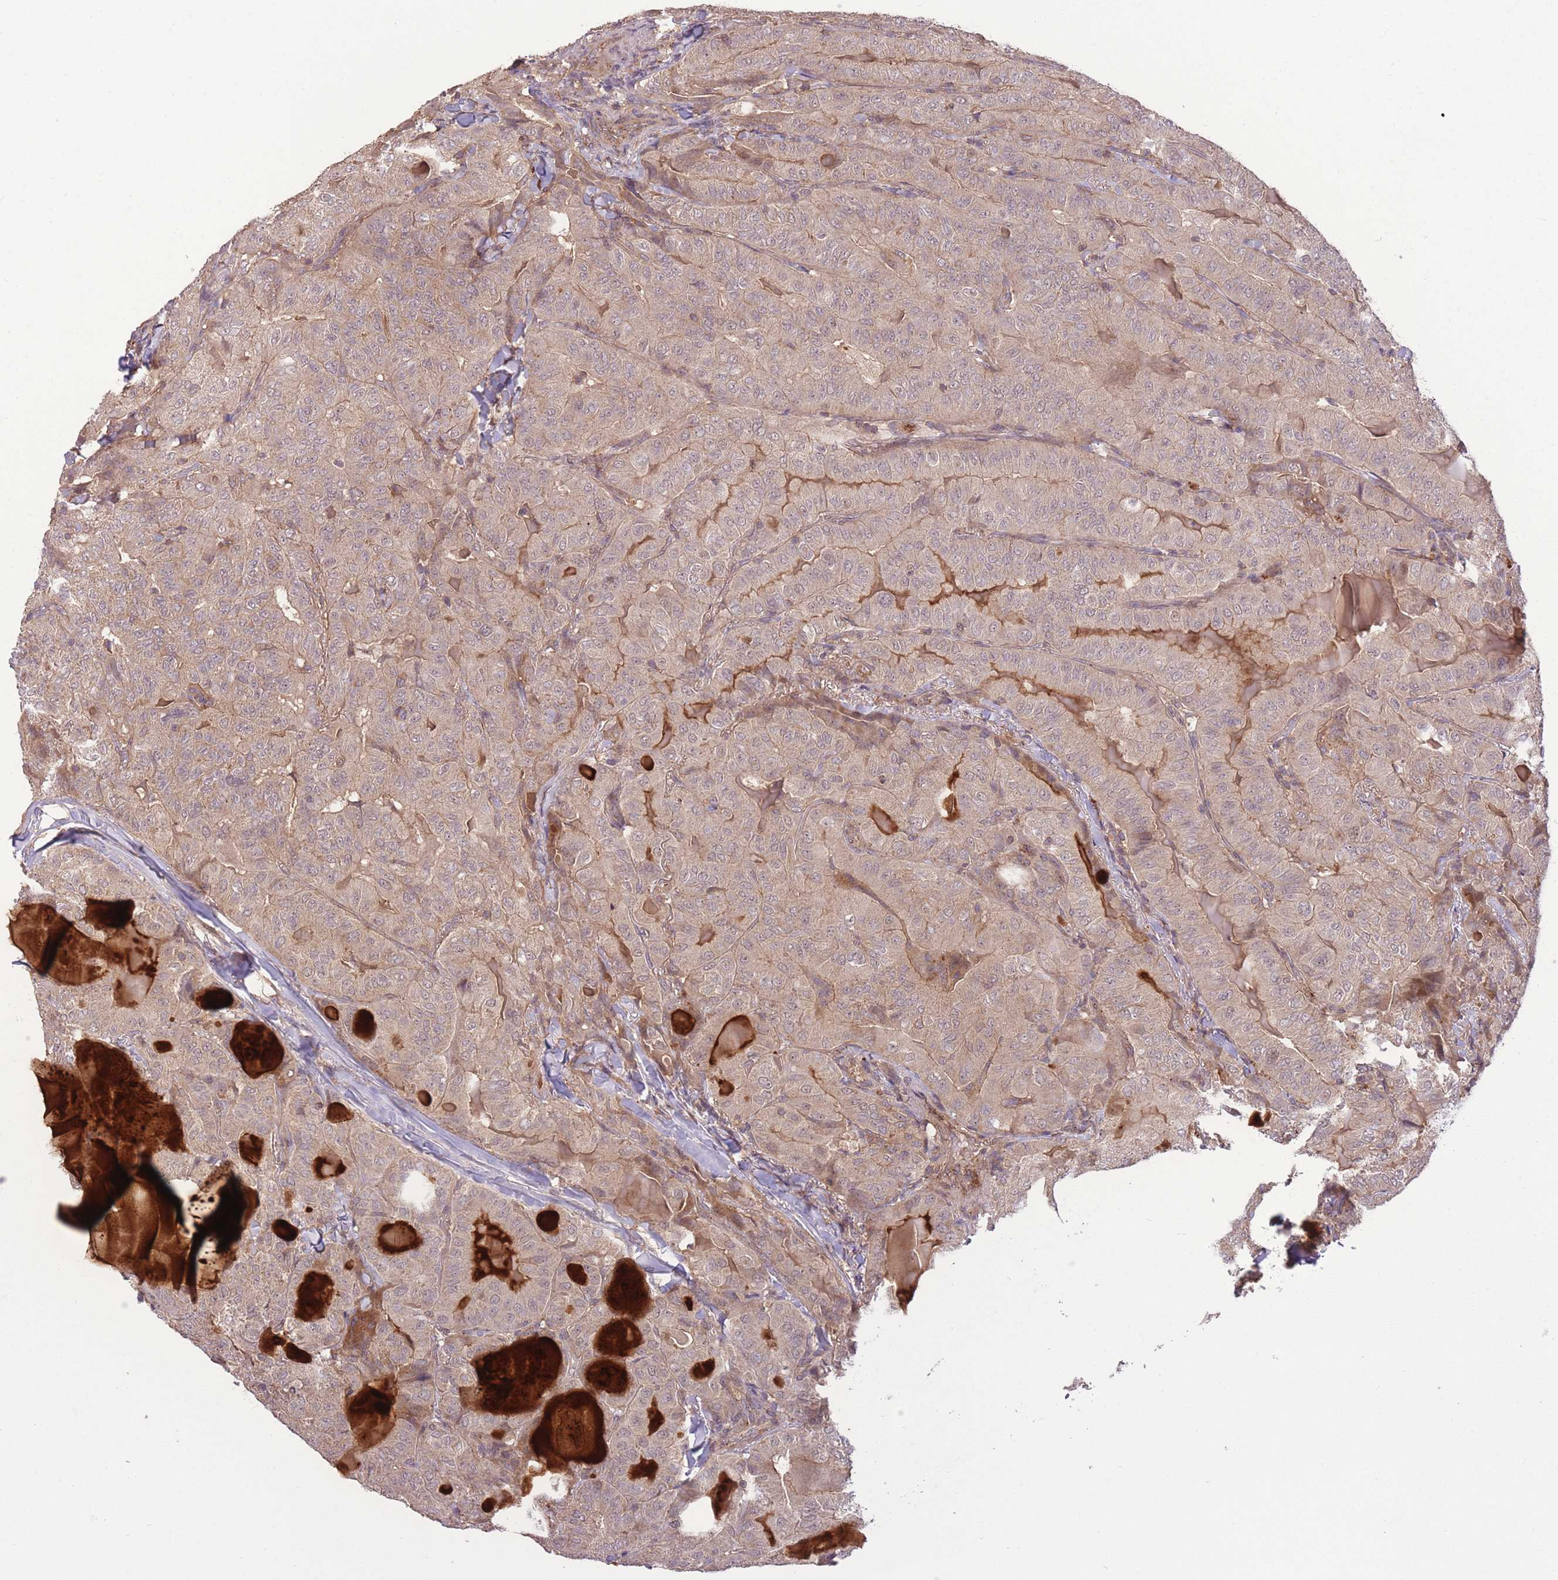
{"staining": {"intensity": "weak", "quantity": "25%-75%", "location": "cytoplasmic/membranous"}, "tissue": "thyroid cancer", "cell_type": "Tumor cells", "image_type": "cancer", "snomed": [{"axis": "morphology", "description": "Papillary adenocarcinoma, NOS"}, {"axis": "topography", "description": "Thyroid gland"}], "caption": "The micrograph reveals a brown stain indicating the presence of a protein in the cytoplasmic/membranous of tumor cells in thyroid cancer.", "gene": "POLR3F", "patient": {"sex": "female", "age": 68}}